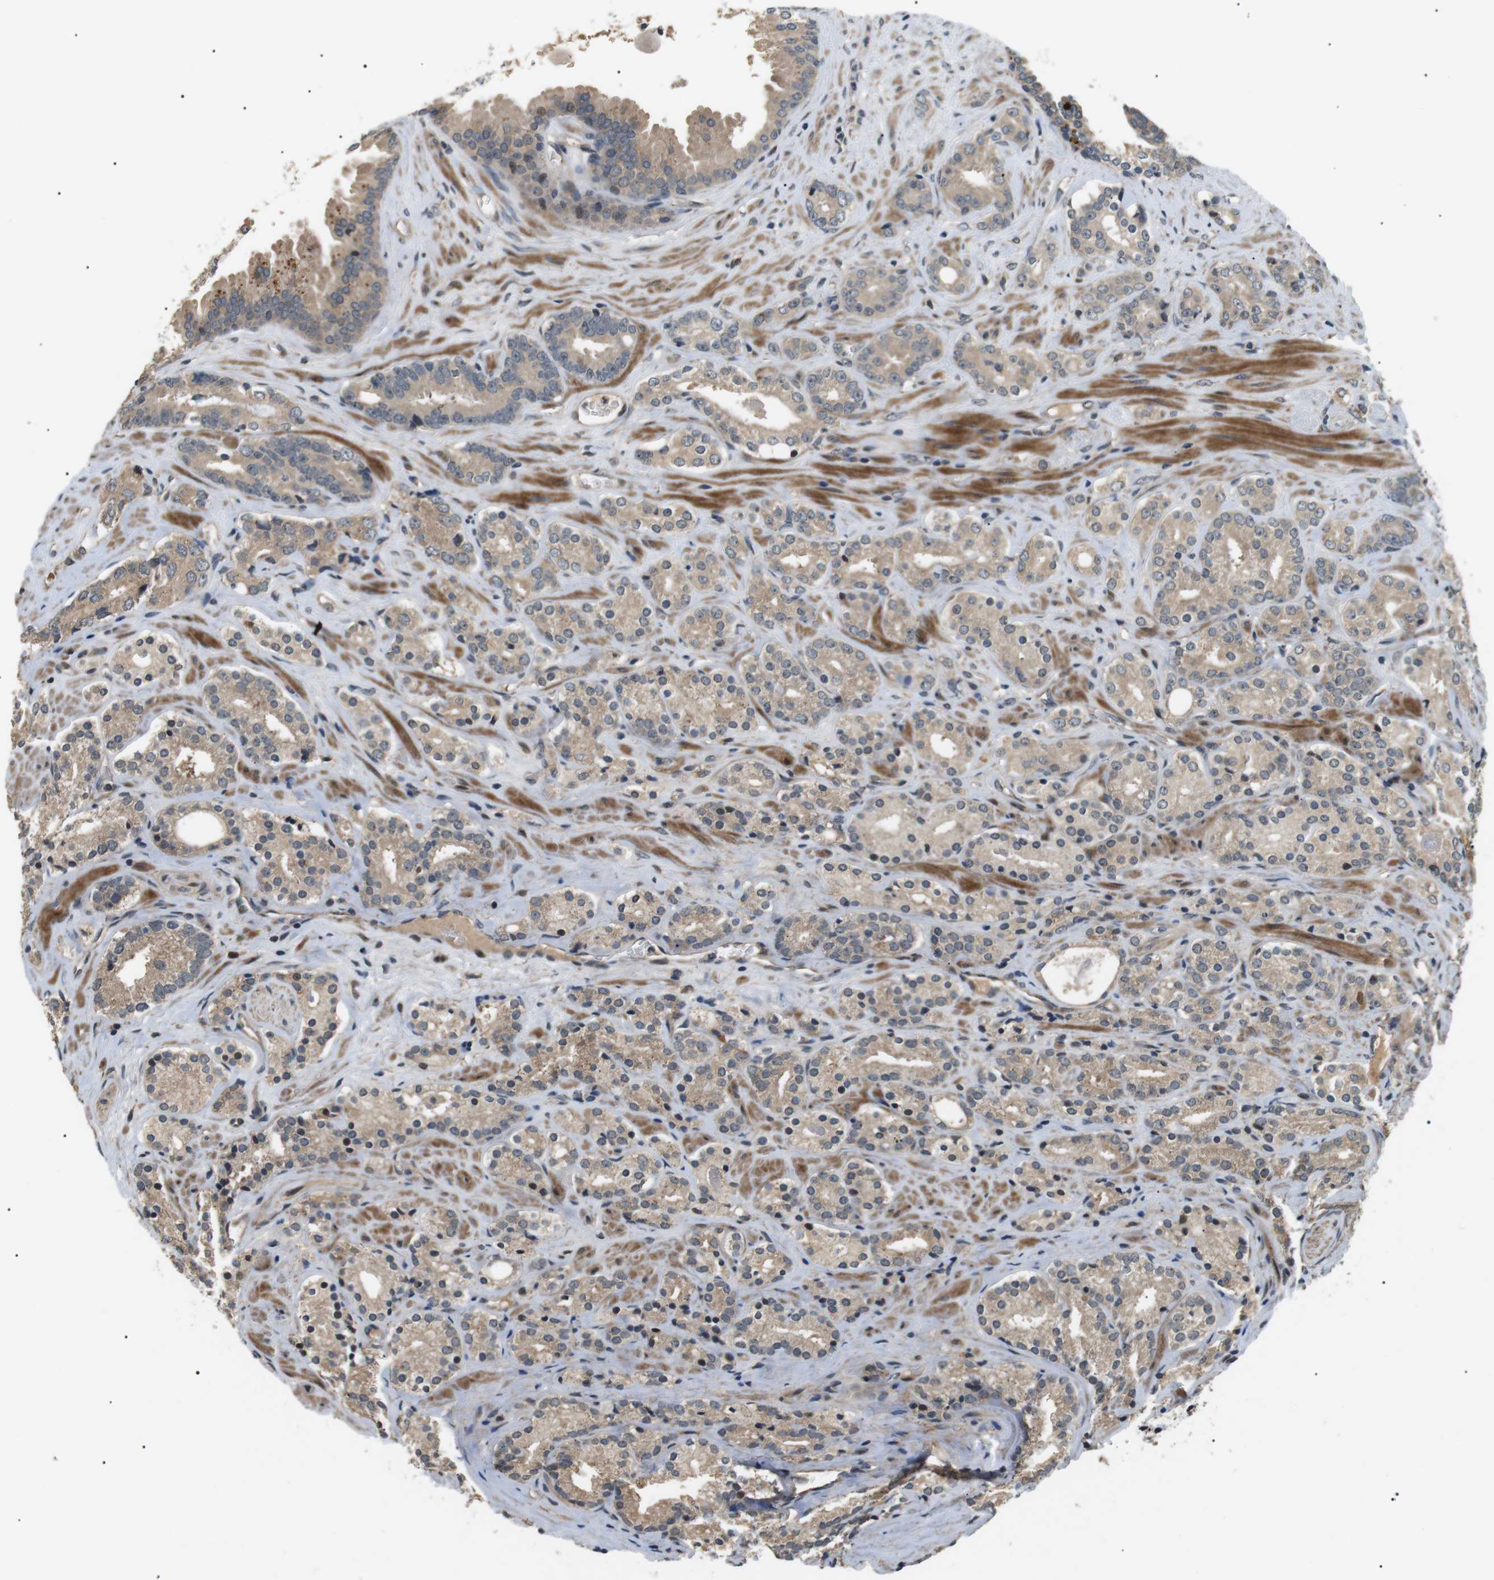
{"staining": {"intensity": "weak", "quantity": ">75%", "location": "cytoplasmic/membranous"}, "tissue": "prostate cancer", "cell_type": "Tumor cells", "image_type": "cancer", "snomed": [{"axis": "morphology", "description": "Adenocarcinoma, High grade"}, {"axis": "topography", "description": "Prostate"}], "caption": "A brown stain highlights weak cytoplasmic/membranous expression of a protein in human prostate cancer tumor cells.", "gene": "HSPA13", "patient": {"sex": "male", "age": 71}}